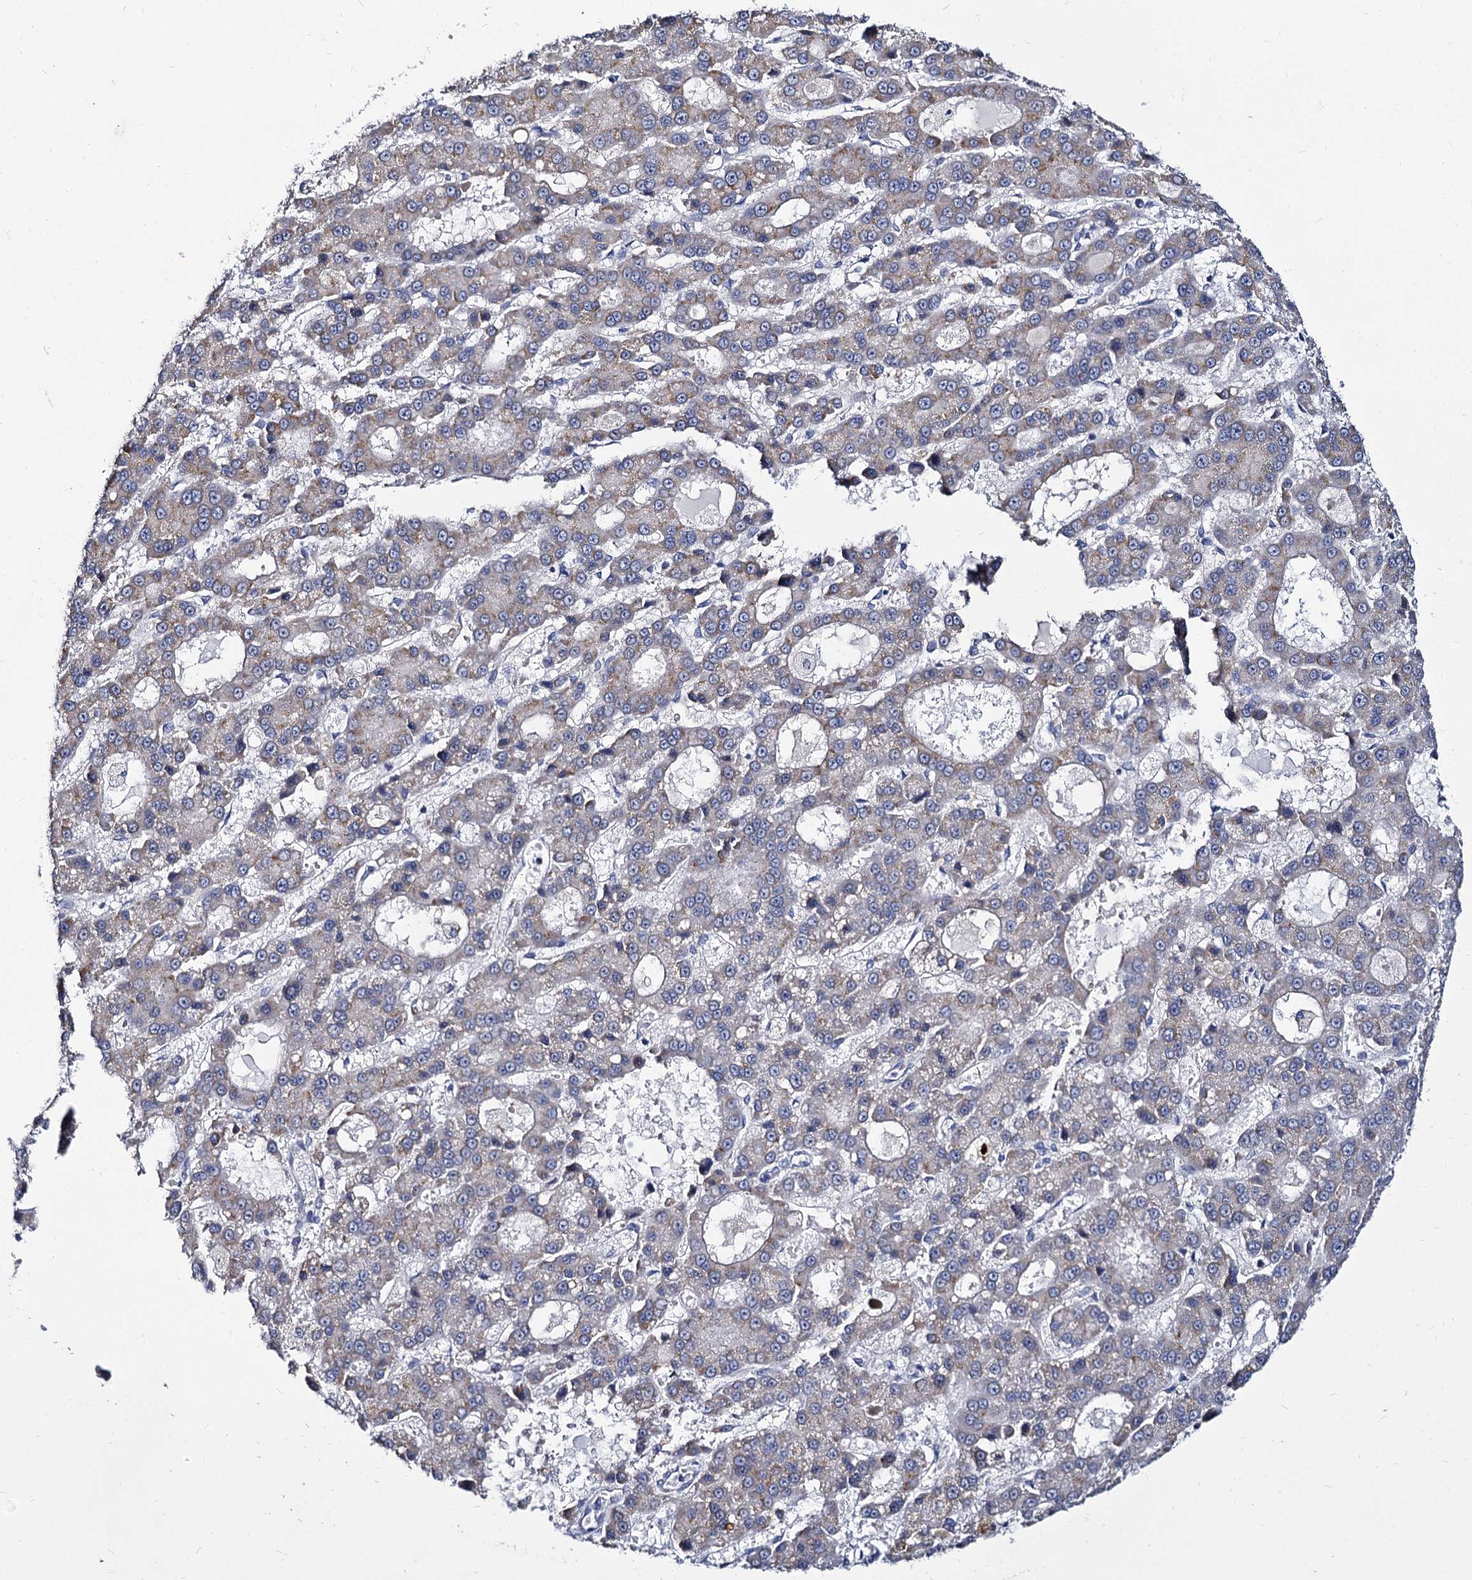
{"staining": {"intensity": "weak", "quantity": "<25%", "location": "cytoplasmic/membranous"}, "tissue": "liver cancer", "cell_type": "Tumor cells", "image_type": "cancer", "snomed": [{"axis": "morphology", "description": "Carcinoma, Hepatocellular, NOS"}, {"axis": "topography", "description": "Liver"}], "caption": "Immunohistochemical staining of human liver cancer reveals no significant expression in tumor cells. (DAB (3,3'-diaminobenzidine) immunohistochemistry with hematoxylin counter stain).", "gene": "PANX2", "patient": {"sex": "male", "age": 70}}